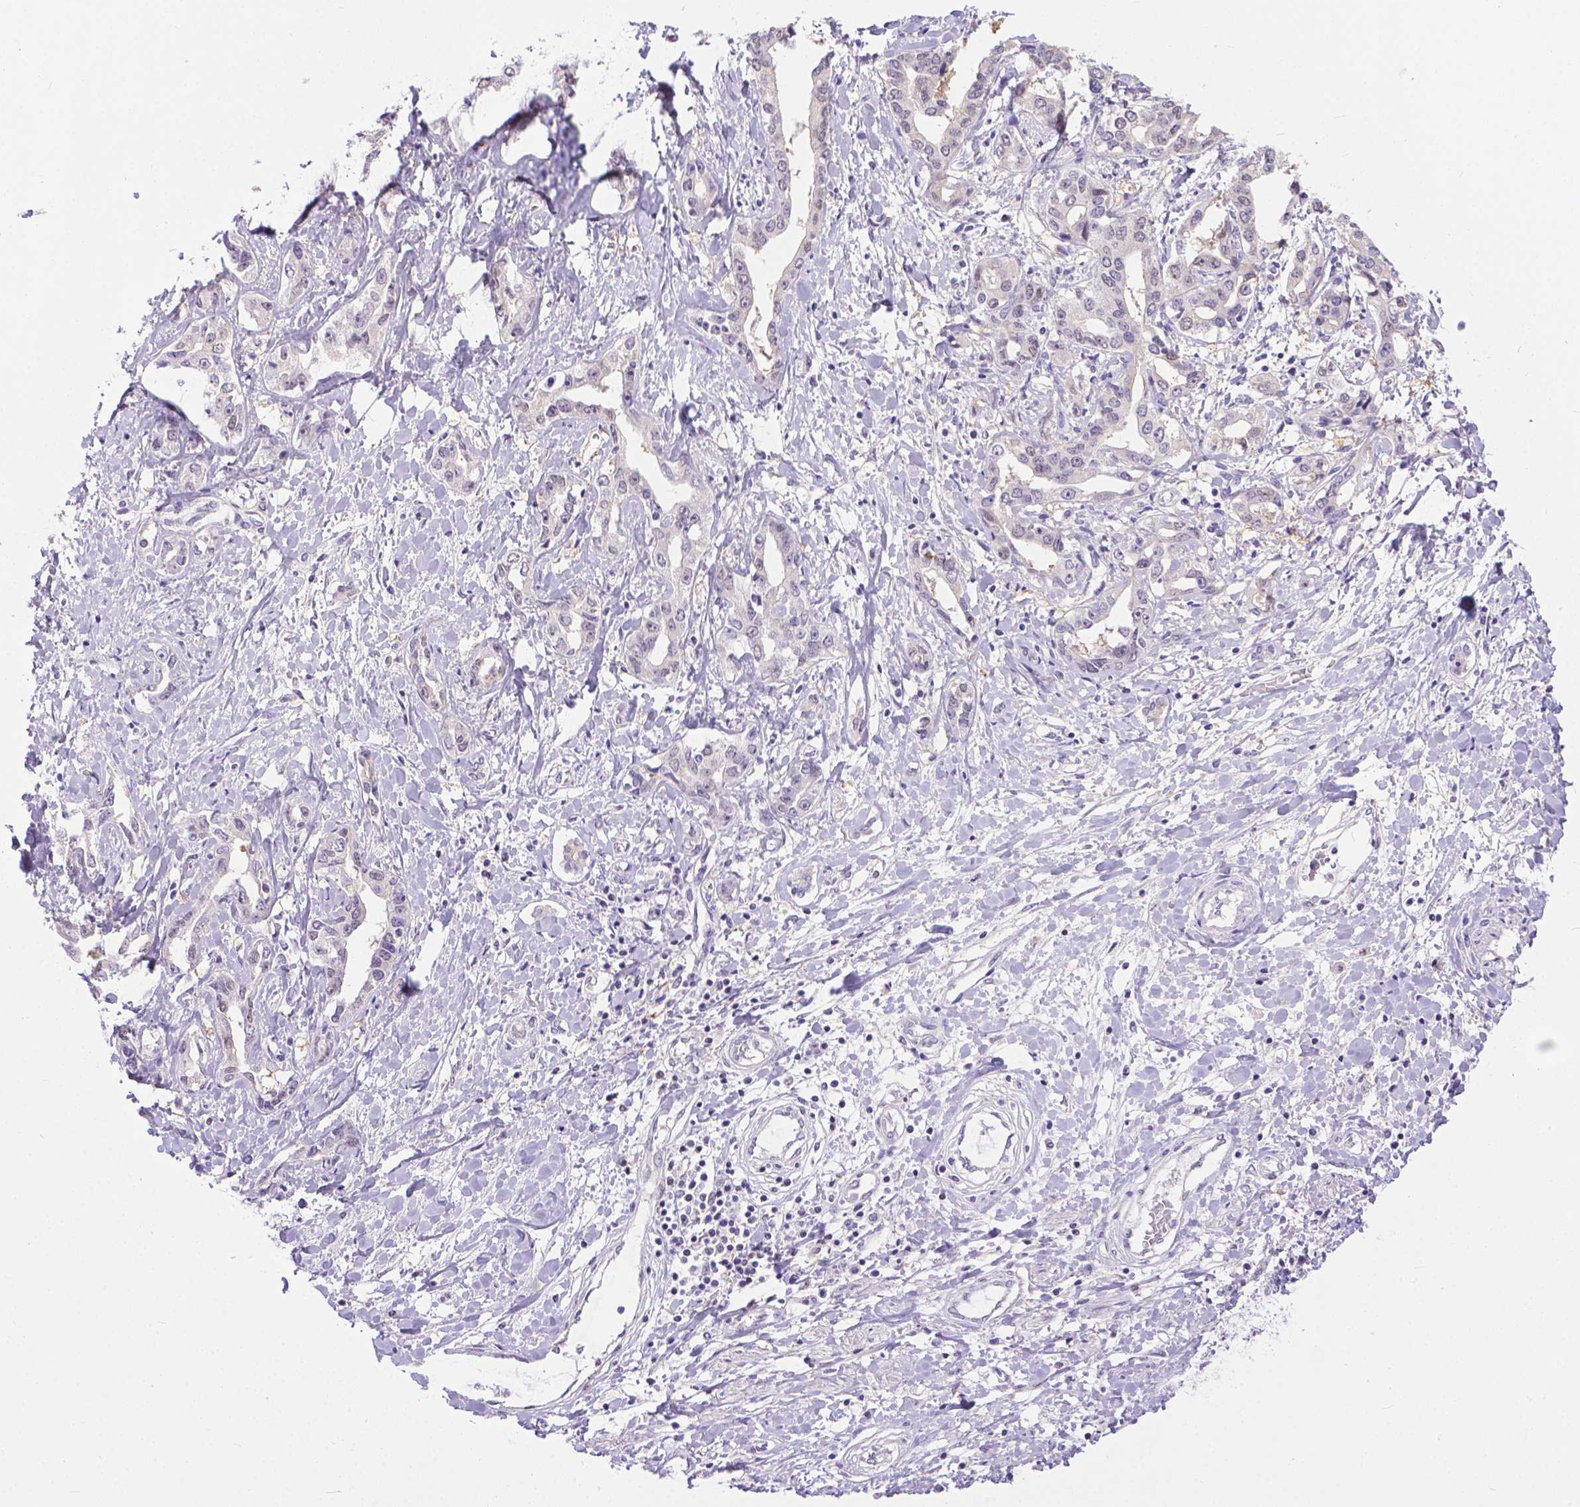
{"staining": {"intensity": "negative", "quantity": "none", "location": "none"}, "tissue": "liver cancer", "cell_type": "Tumor cells", "image_type": "cancer", "snomed": [{"axis": "morphology", "description": "Cholangiocarcinoma"}, {"axis": "topography", "description": "Liver"}], "caption": "High magnification brightfield microscopy of liver cancer stained with DAB (brown) and counterstained with hematoxylin (blue): tumor cells show no significant staining.", "gene": "TTLL6", "patient": {"sex": "male", "age": 59}}